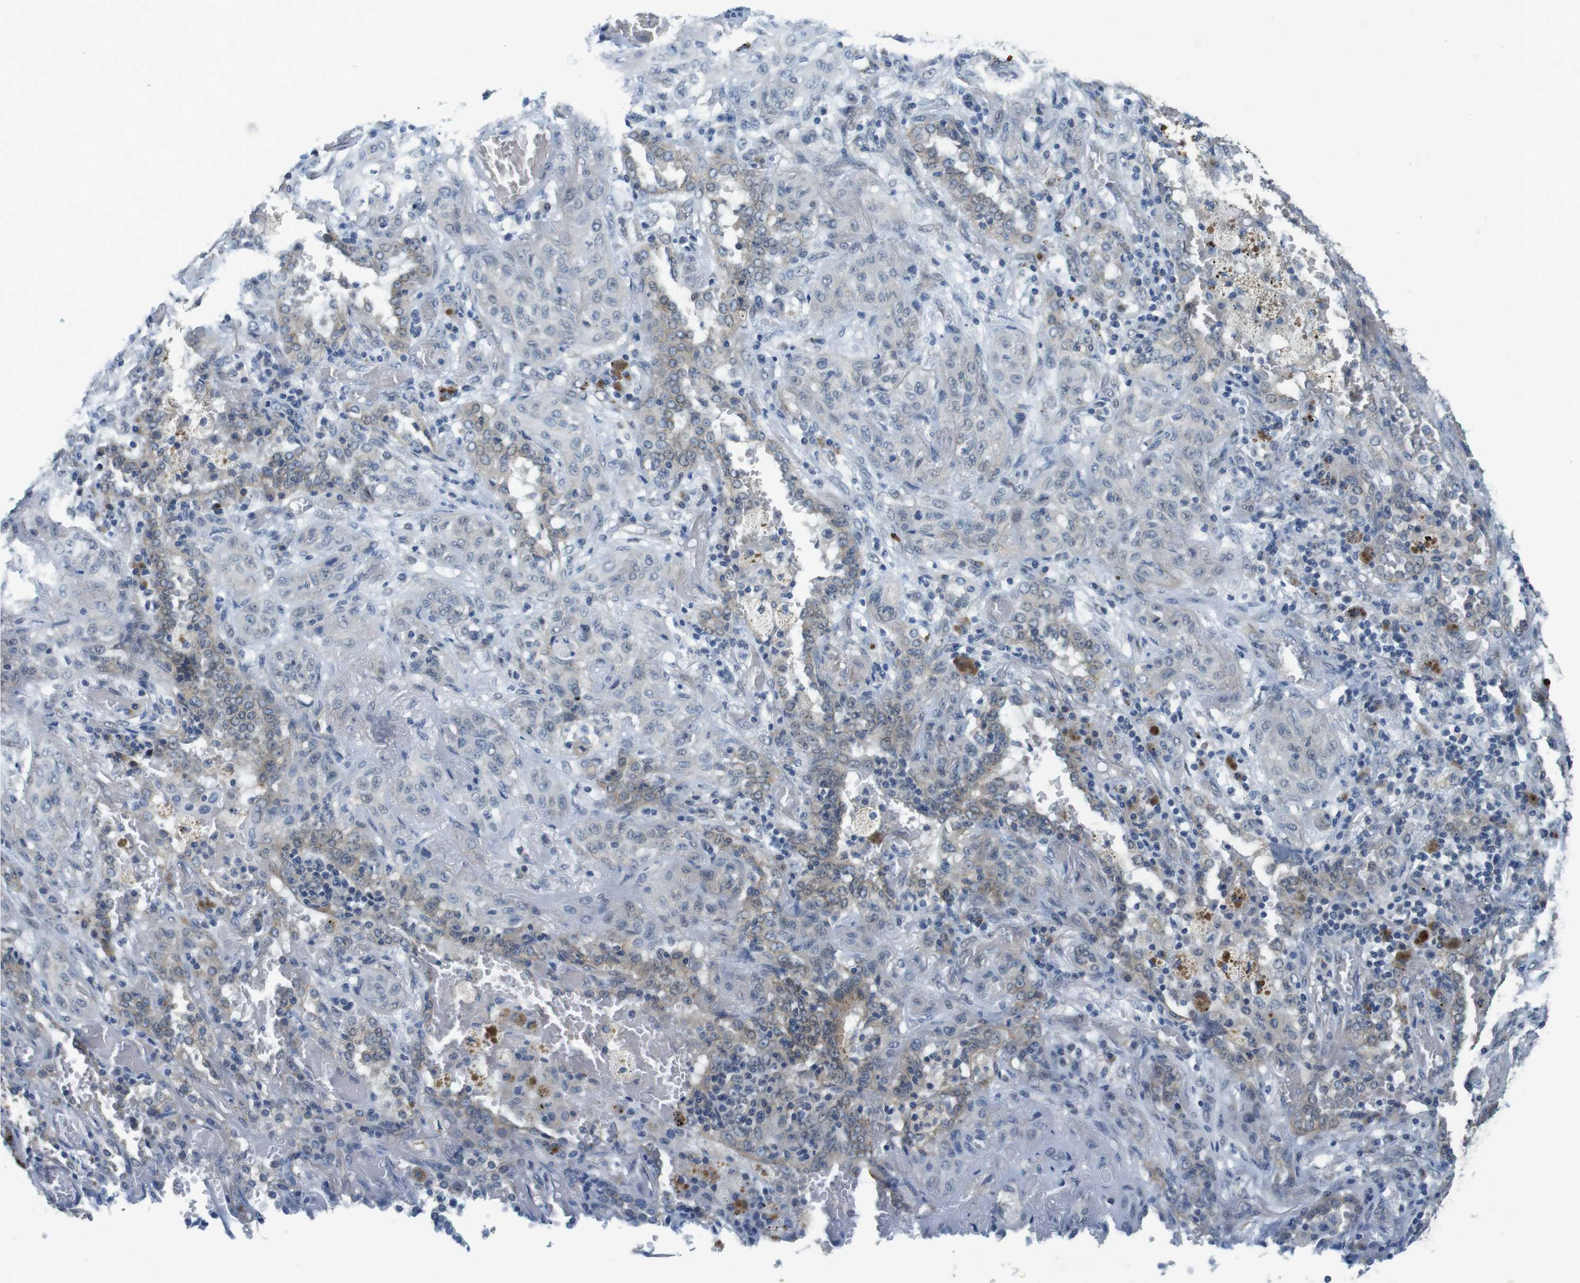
{"staining": {"intensity": "negative", "quantity": "none", "location": "none"}, "tissue": "lung cancer", "cell_type": "Tumor cells", "image_type": "cancer", "snomed": [{"axis": "morphology", "description": "Squamous cell carcinoma, NOS"}, {"axis": "topography", "description": "Lung"}], "caption": "This is an immunohistochemistry (IHC) photomicrograph of human lung cancer (squamous cell carcinoma). There is no positivity in tumor cells.", "gene": "CLDN7", "patient": {"sex": "female", "age": 47}}